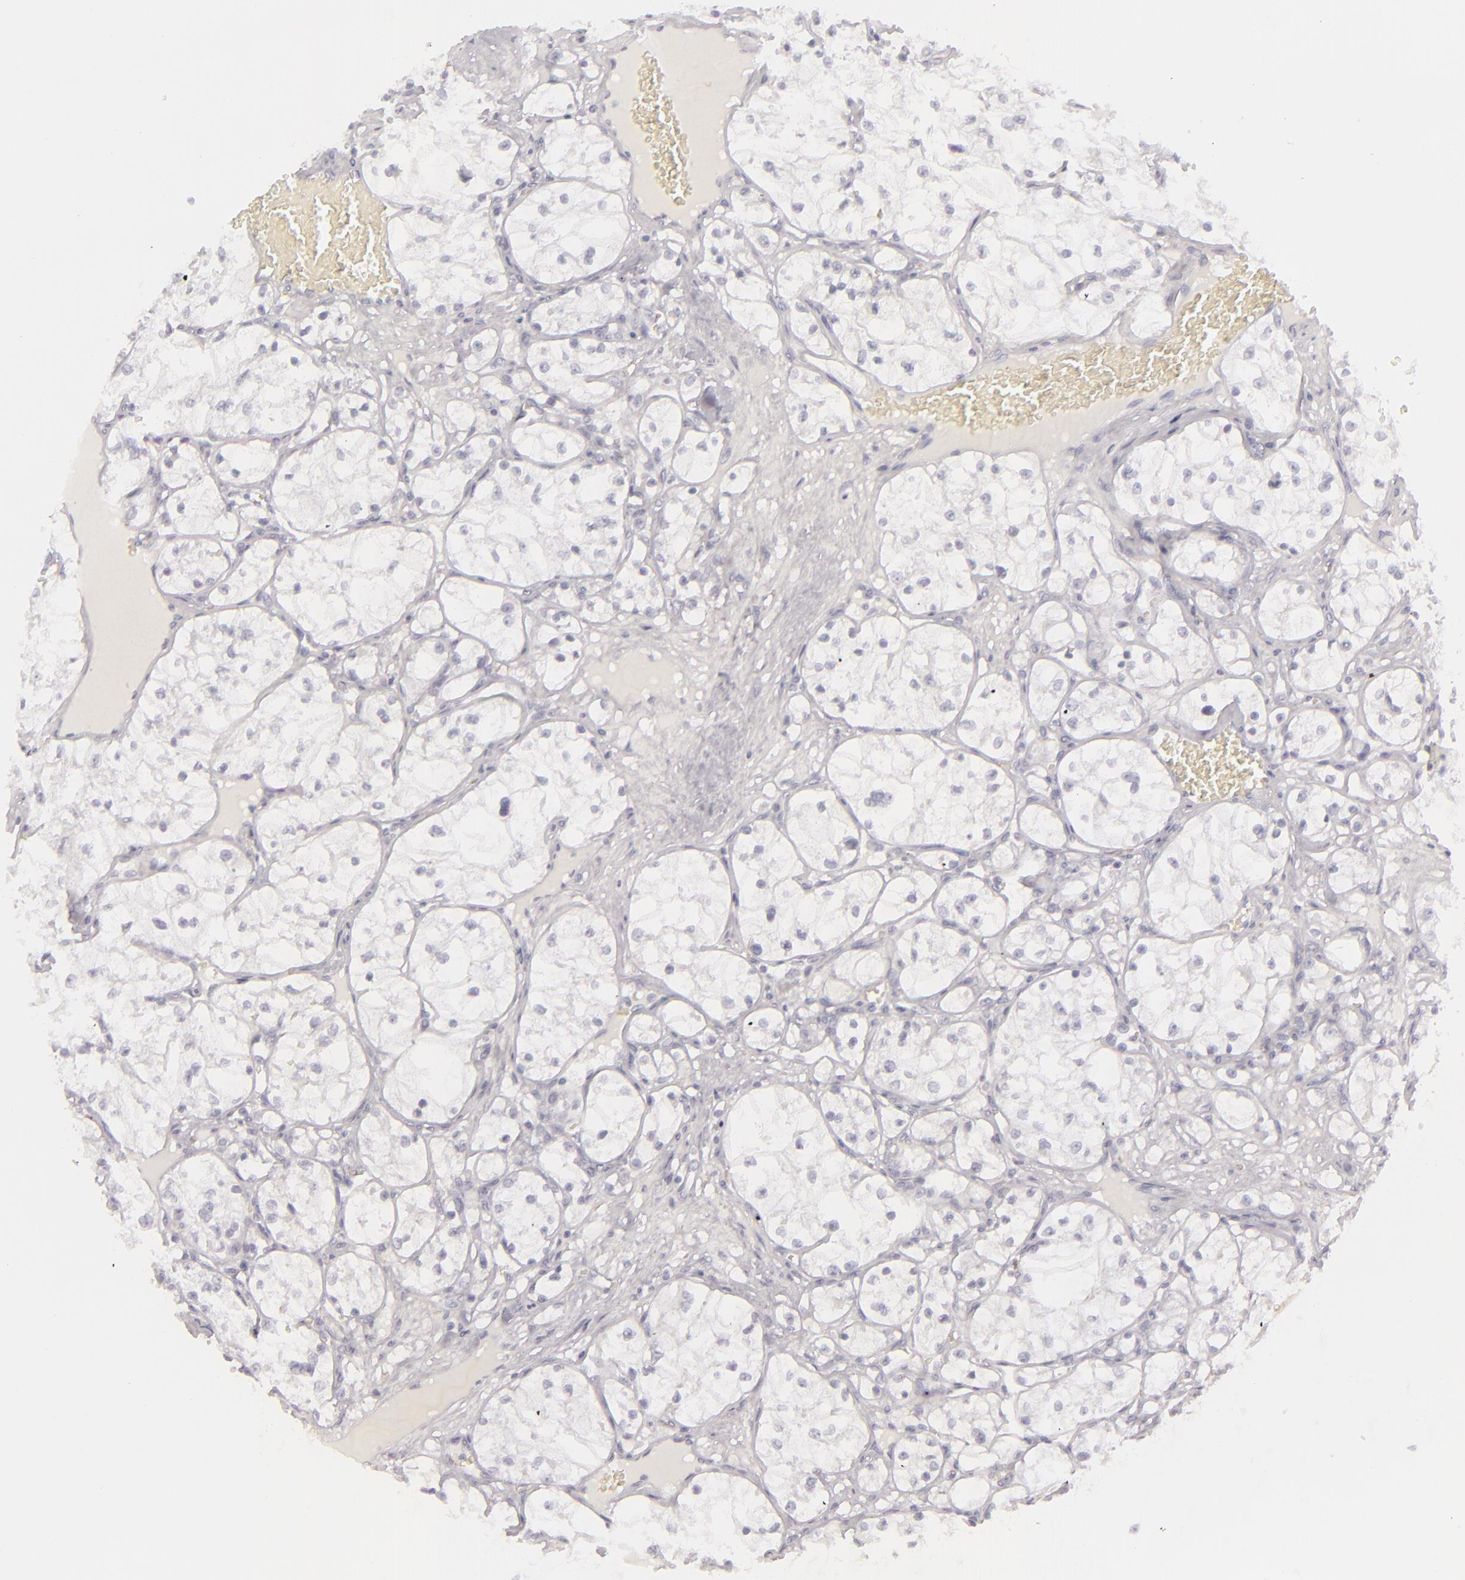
{"staining": {"intensity": "negative", "quantity": "none", "location": "none"}, "tissue": "renal cancer", "cell_type": "Tumor cells", "image_type": "cancer", "snomed": [{"axis": "morphology", "description": "Adenocarcinoma, NOS"}, {"axis": "topography", "description": "Kidney"}], "caption": "DAB (3,3'-diaminobenzidine) immunohistochemical staining of adenocarcinoma (renal) displays no significant expression in tumor cells.", "gene": "CDX2", "patient": {"sex": "male", "age": 61}}